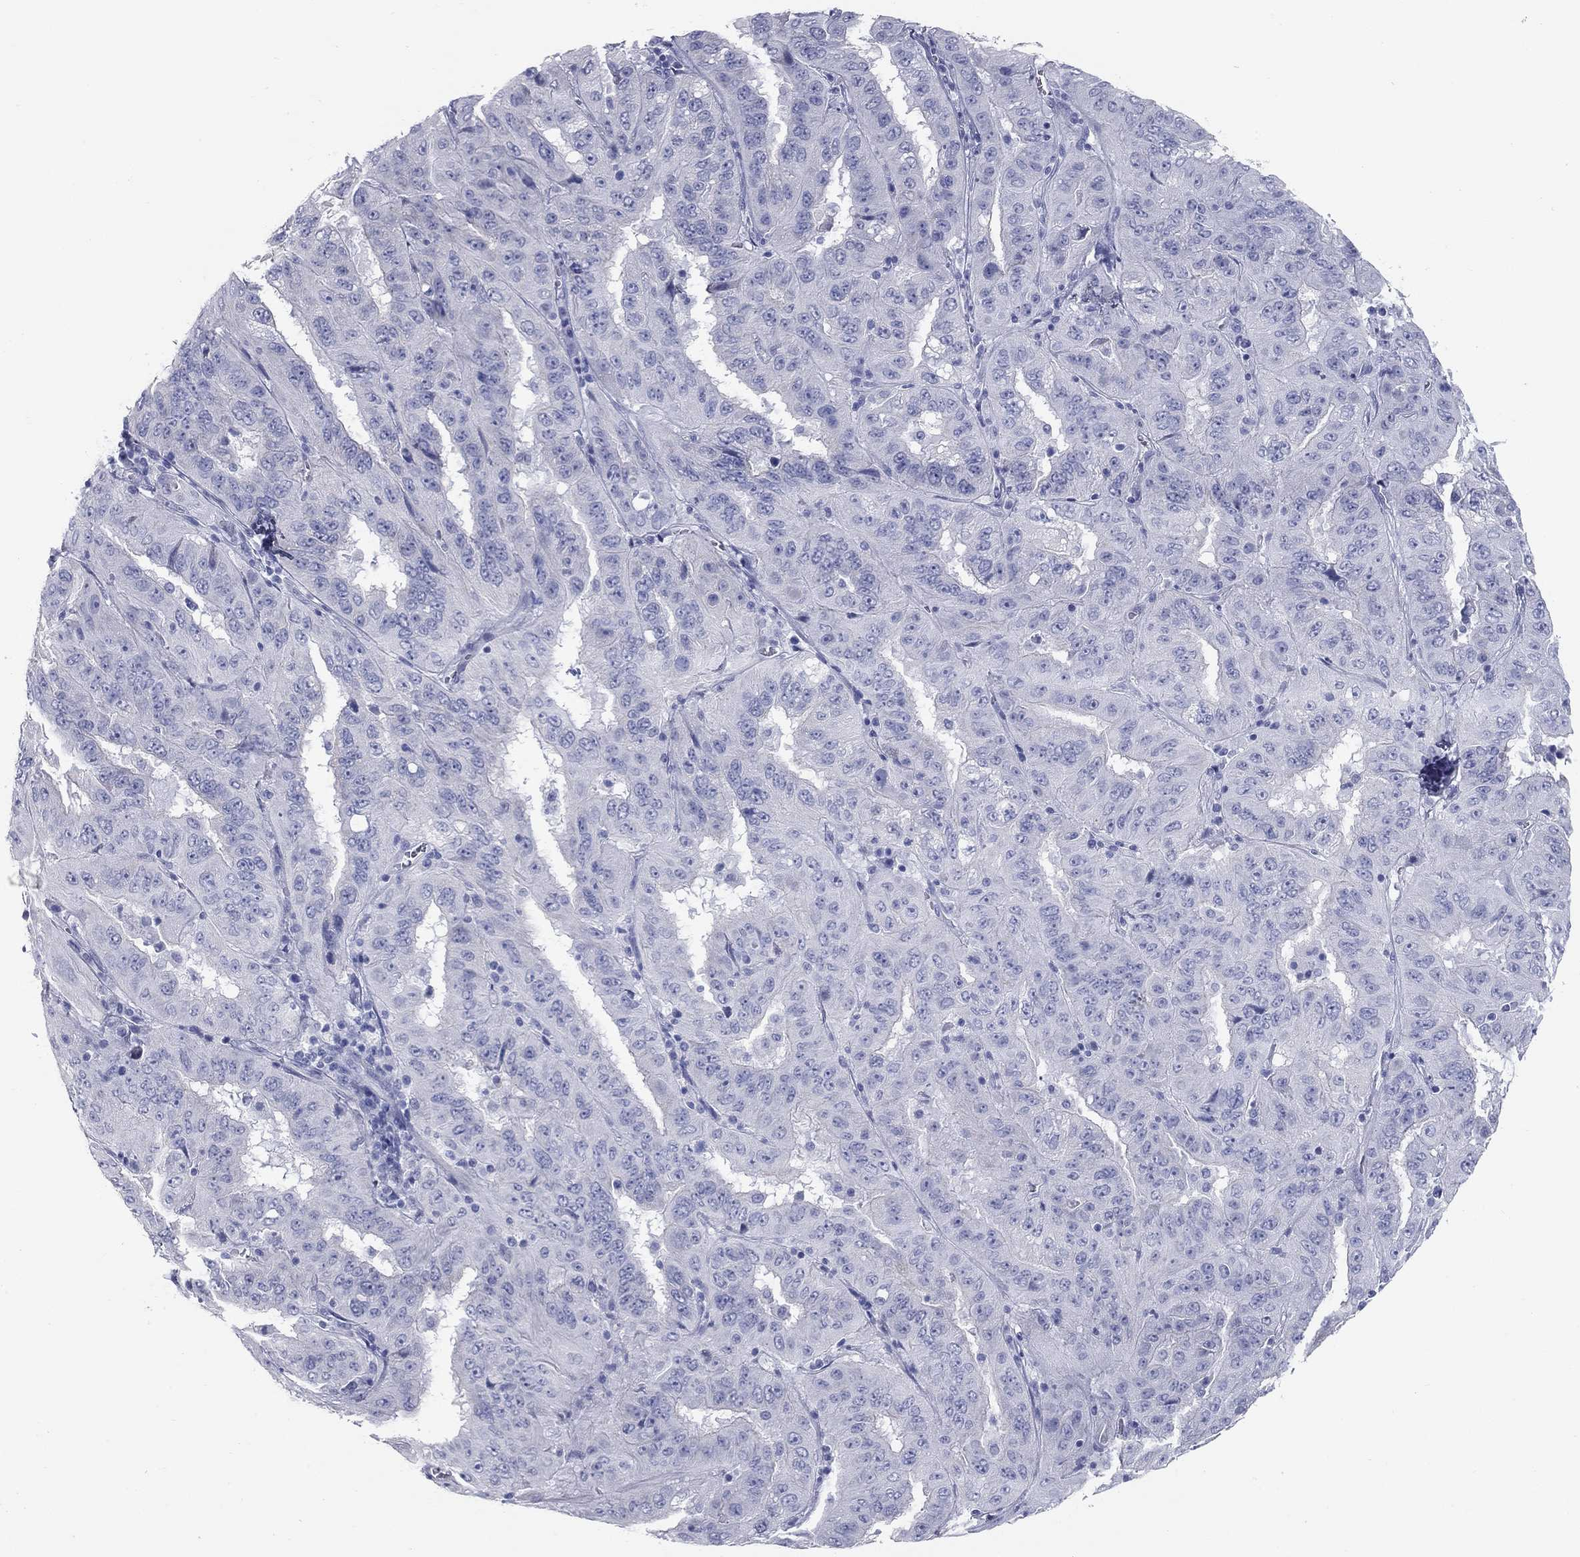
{"staining": {"intensity": "negative", "quantity": "none", "location": "none"}, "tissue": "pancreatic cancer", "cell_type": "Tumor cells", "image_type": "cancer", "snomed": [{"axis": "morphology", "description": "Adenocarcinoma, NOS"}, {"axis": "topography", "description": "Pancreas"}], "caption": "This is an IHC image of pancreatic cancer (adenocarcinoma). There is no positivity in tumor cells.", "gene": "TAC1", "patient": {"sex": "male", "age": 63}}